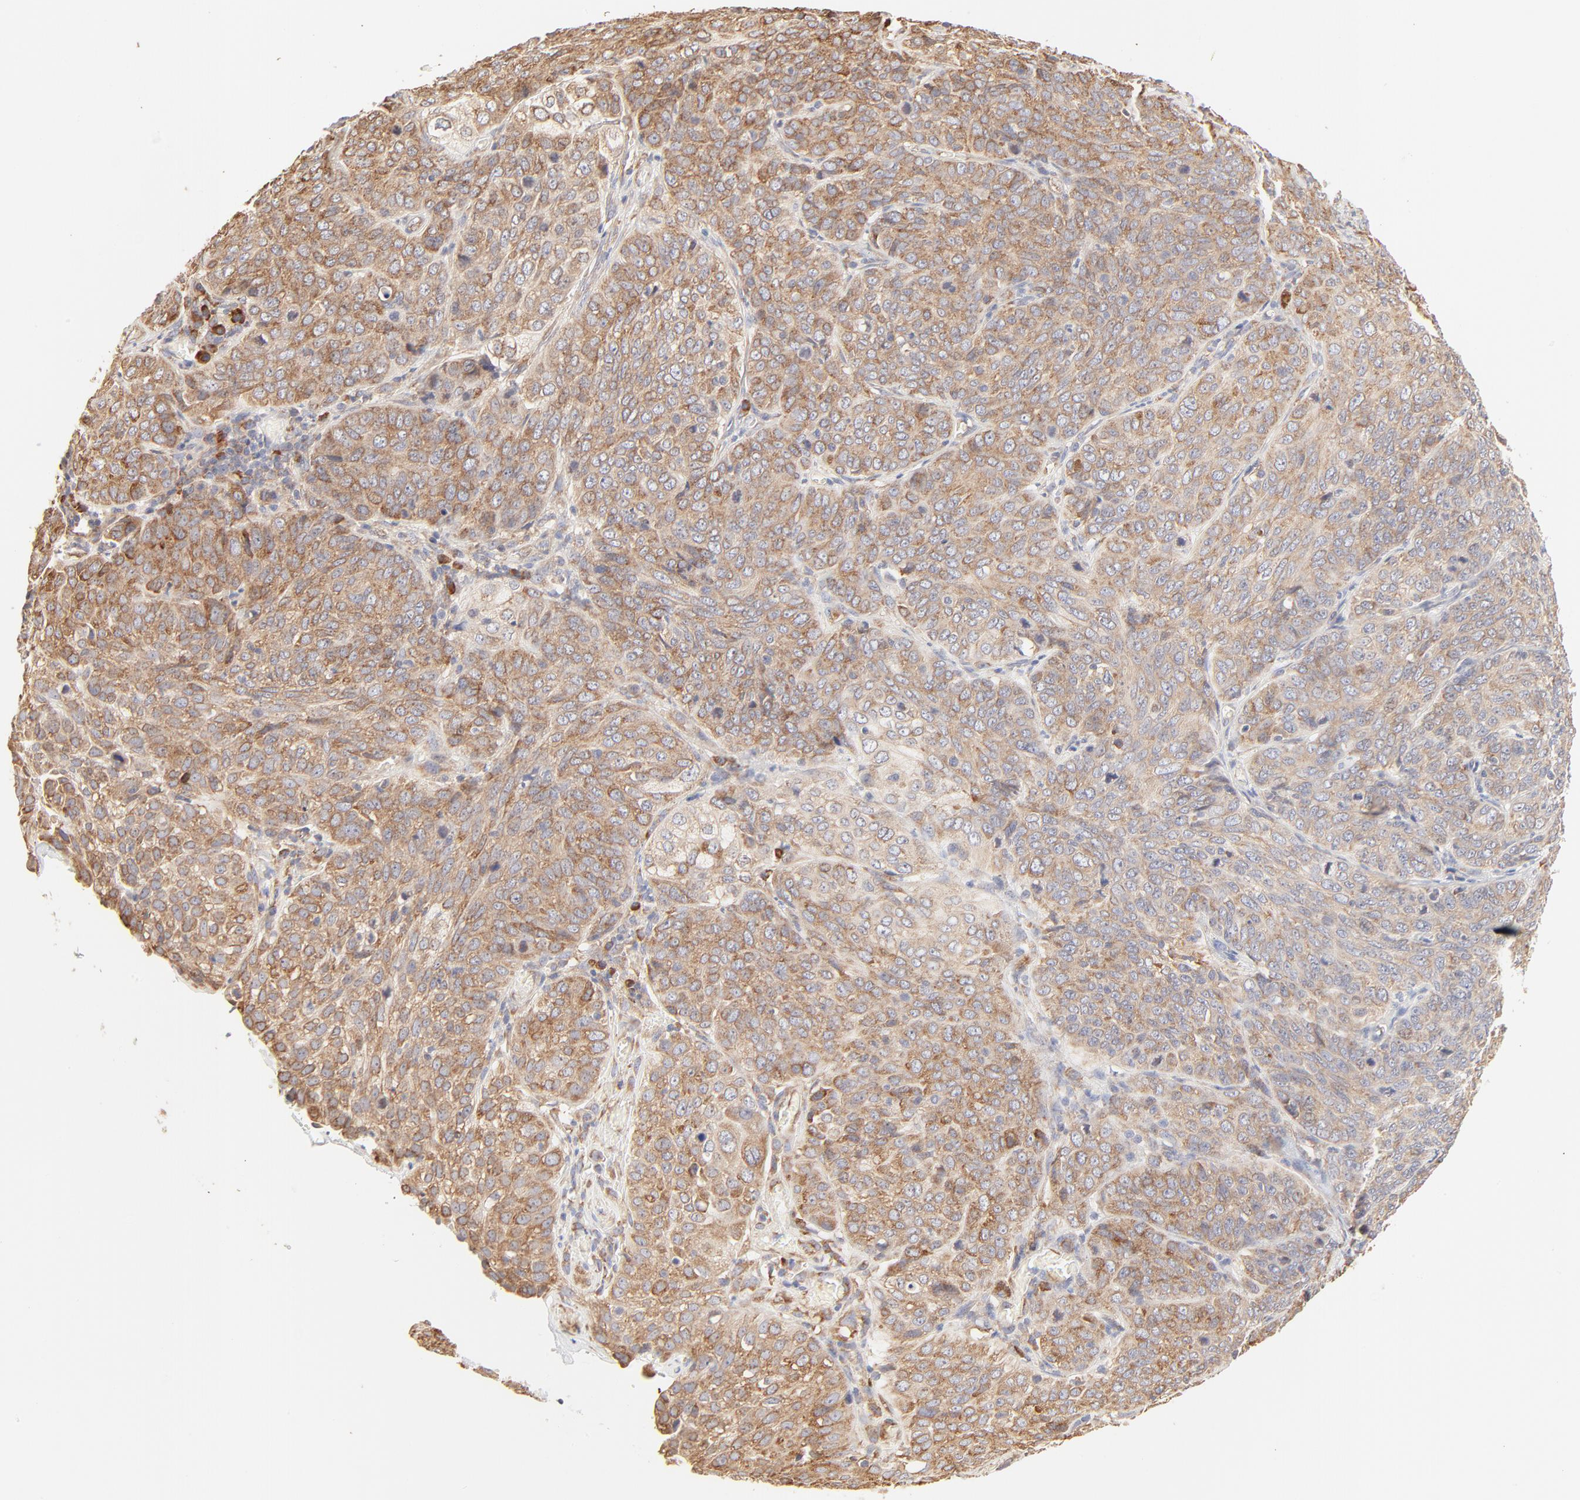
{"staining": {"intensity": "weak", "quantity": ">75%", "location": "cytoplasmic/membranous"}, "tissue": "cervical cancer", "cell_type": "Tumor cells", "image_type": "cancer", "snomed": [{"axis": "morphology", "description": "Squamous cell carcinoma, NOS"}, {"axis": "topography", "description": "Cervix"}], "caption": "A low amount of weak cytoplasmic/membranous positivity is present in about >75% of tumor cells in cervical cancer tissue. (DAB IHC with brightfield microscopy, high magnification).", "gene": "RPS20", "patient": {"sex": "female", "age": 38}}